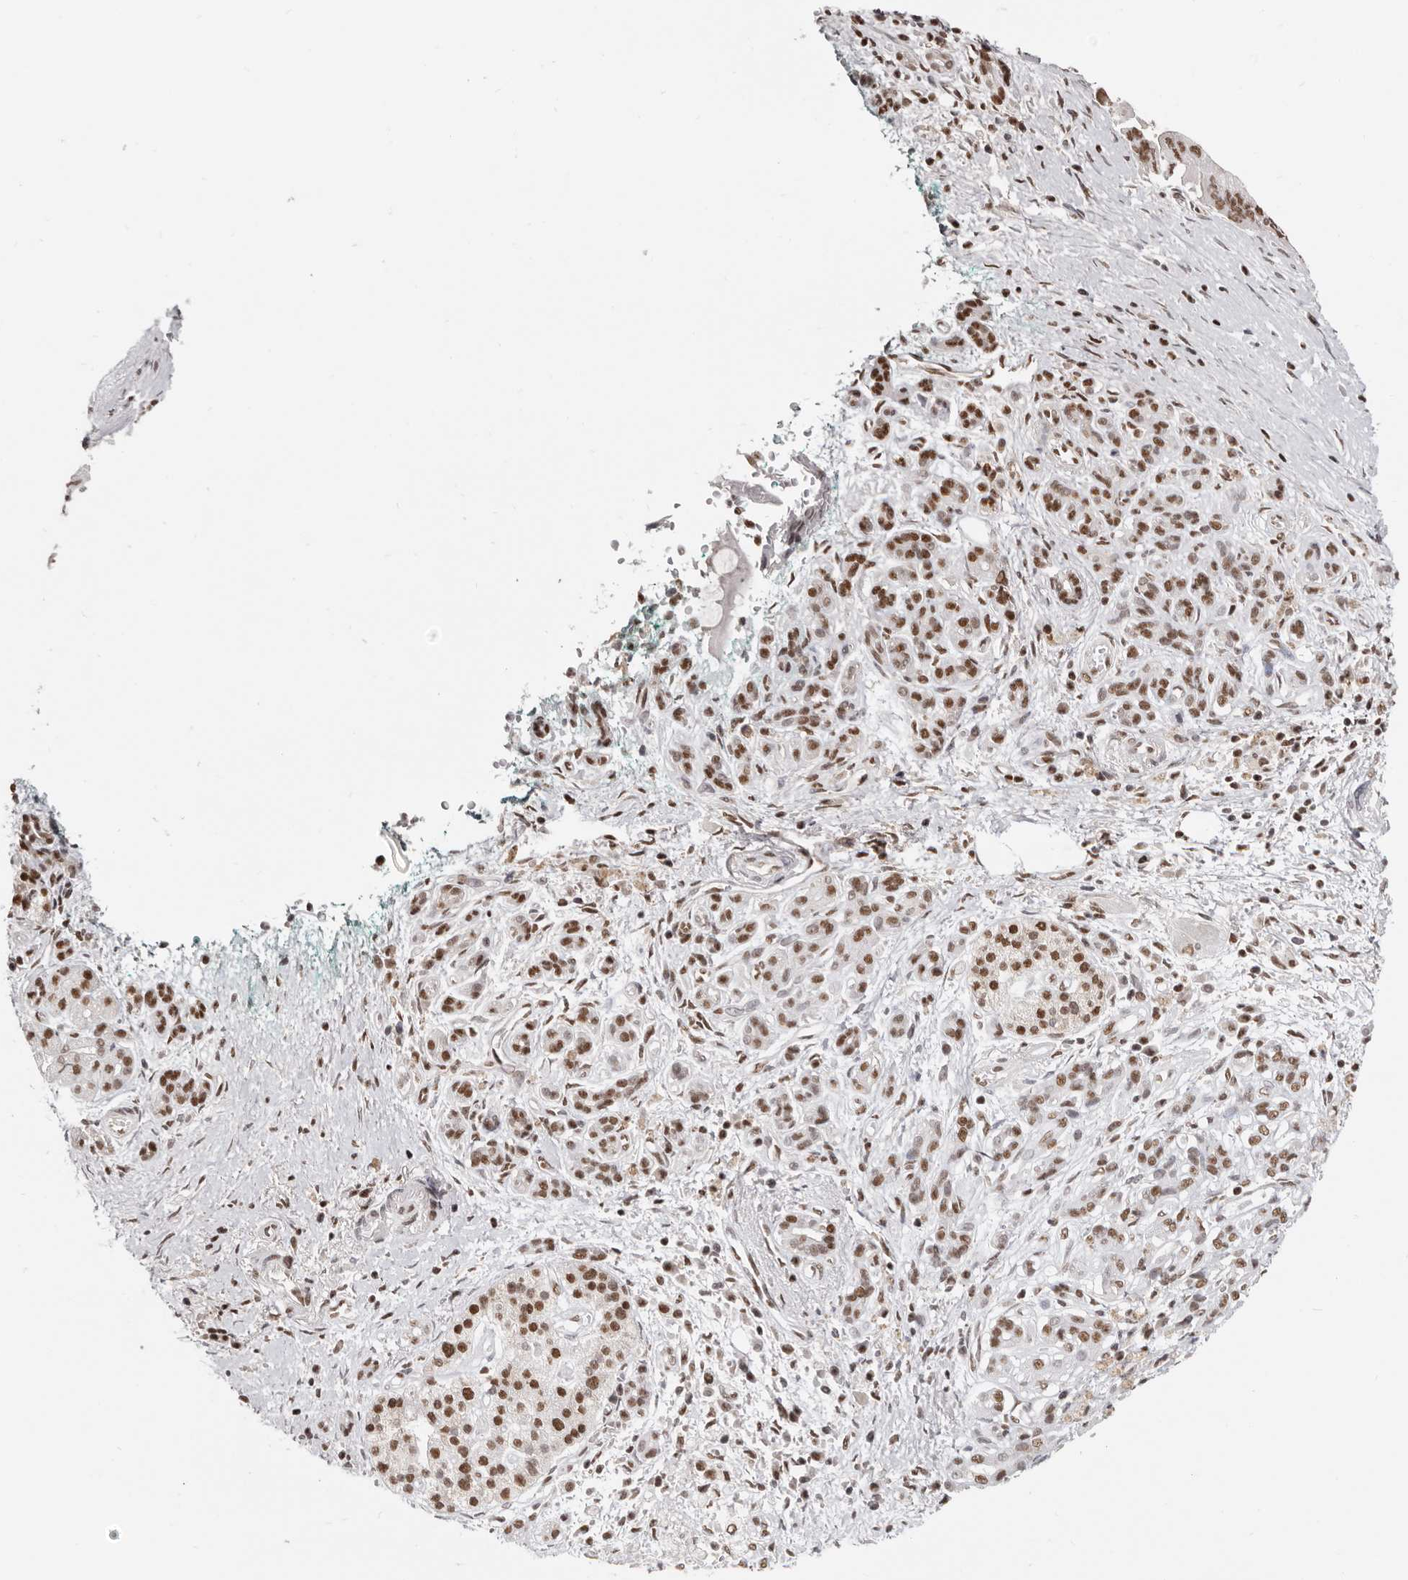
{"staining": {"intensity": "moderate", "quantity": ">75%", "location": "nuclear"}, "tissue": "pancreatic cancer", "cell_type": "Tumor cells", "image_type": "cancer", "snomed": [{"axis": "morphology", "description": "Adenocarcinoma, NOS"}, {"axis": "topography", "description": "Pancreas"}], "caption": "Protein staining by immunohistochemistry reveals moderate nuclear staining in about >75% of tumor cells in adenocarcinoma (pancreatic).", "gene": "SCAF4", "patient": {"sex": "male", "age": 78}}